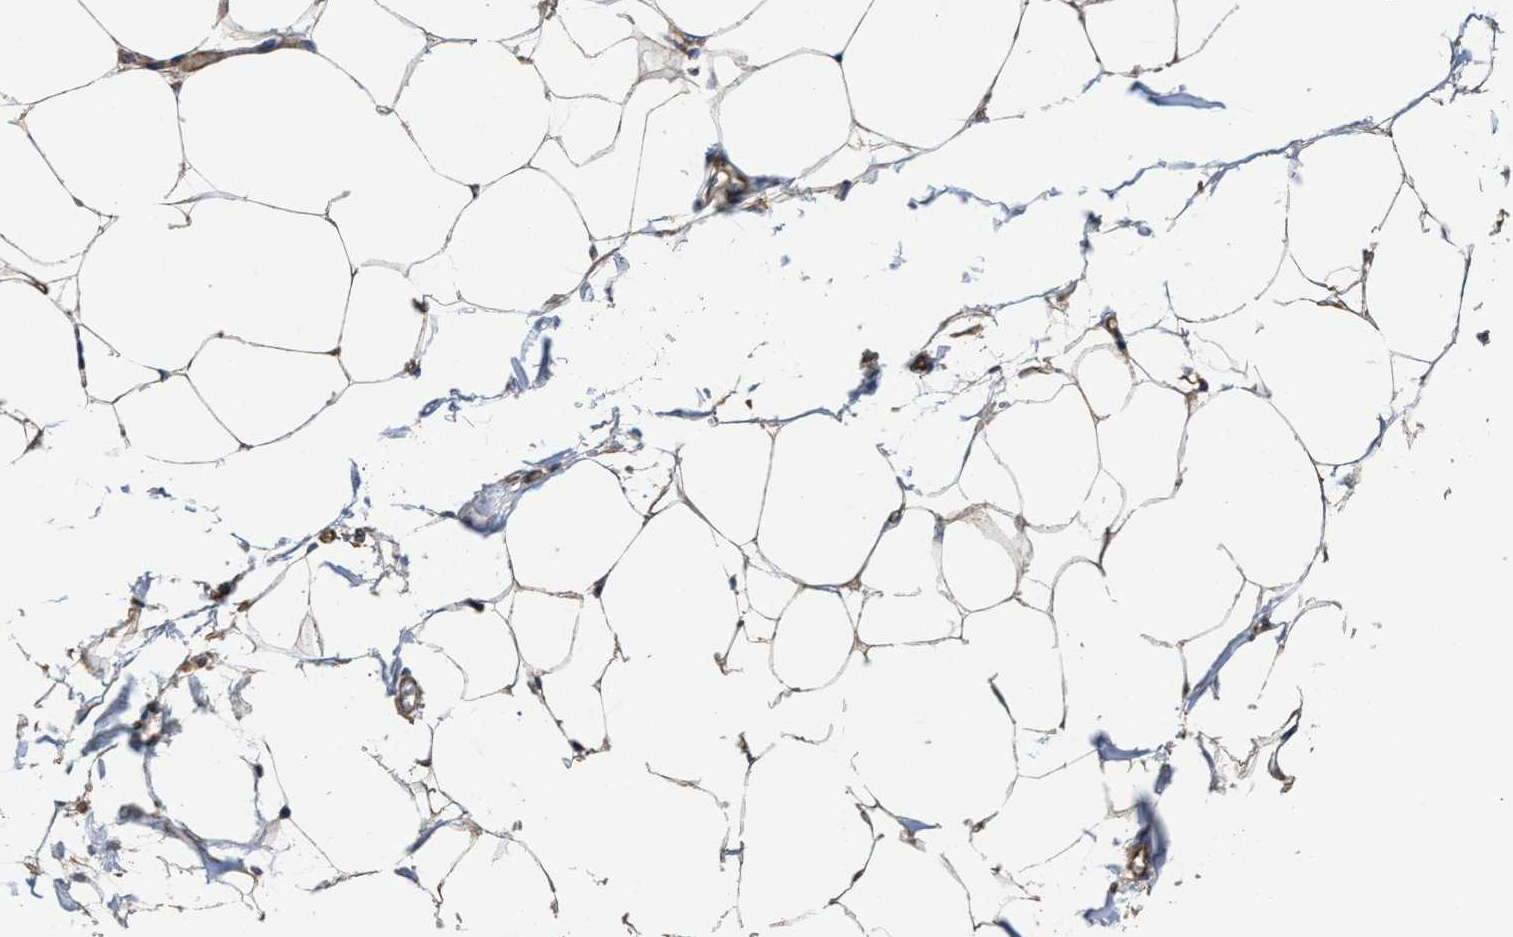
{"staining": {"intensity": "weak", "quantity": ">75%", "location": "cytoplasmic/membranous"}, "tissue": "adipose tissue", "cell_type": "Adipocytes", "image_type": "normal", "snomed": [{"axis": "morphology", "description": "Normal tissue, NOS"}, {"axis": "morphology", "description": "Adenocarcinoma, NOS"}, {"axis": "topography", "description": "Colon"}, {"axis": "topography", "description": "Peripheral nerve tissue"}], "caption": "A high-resolution photomicrograph shows IHC staining of unremarkable adipose tissue, which reveals weak cytoplasmic/membranous expression in about >75% of adipocytes.", "gene": "TRAF6", "patient": {"sex": "male", "age": 14}}